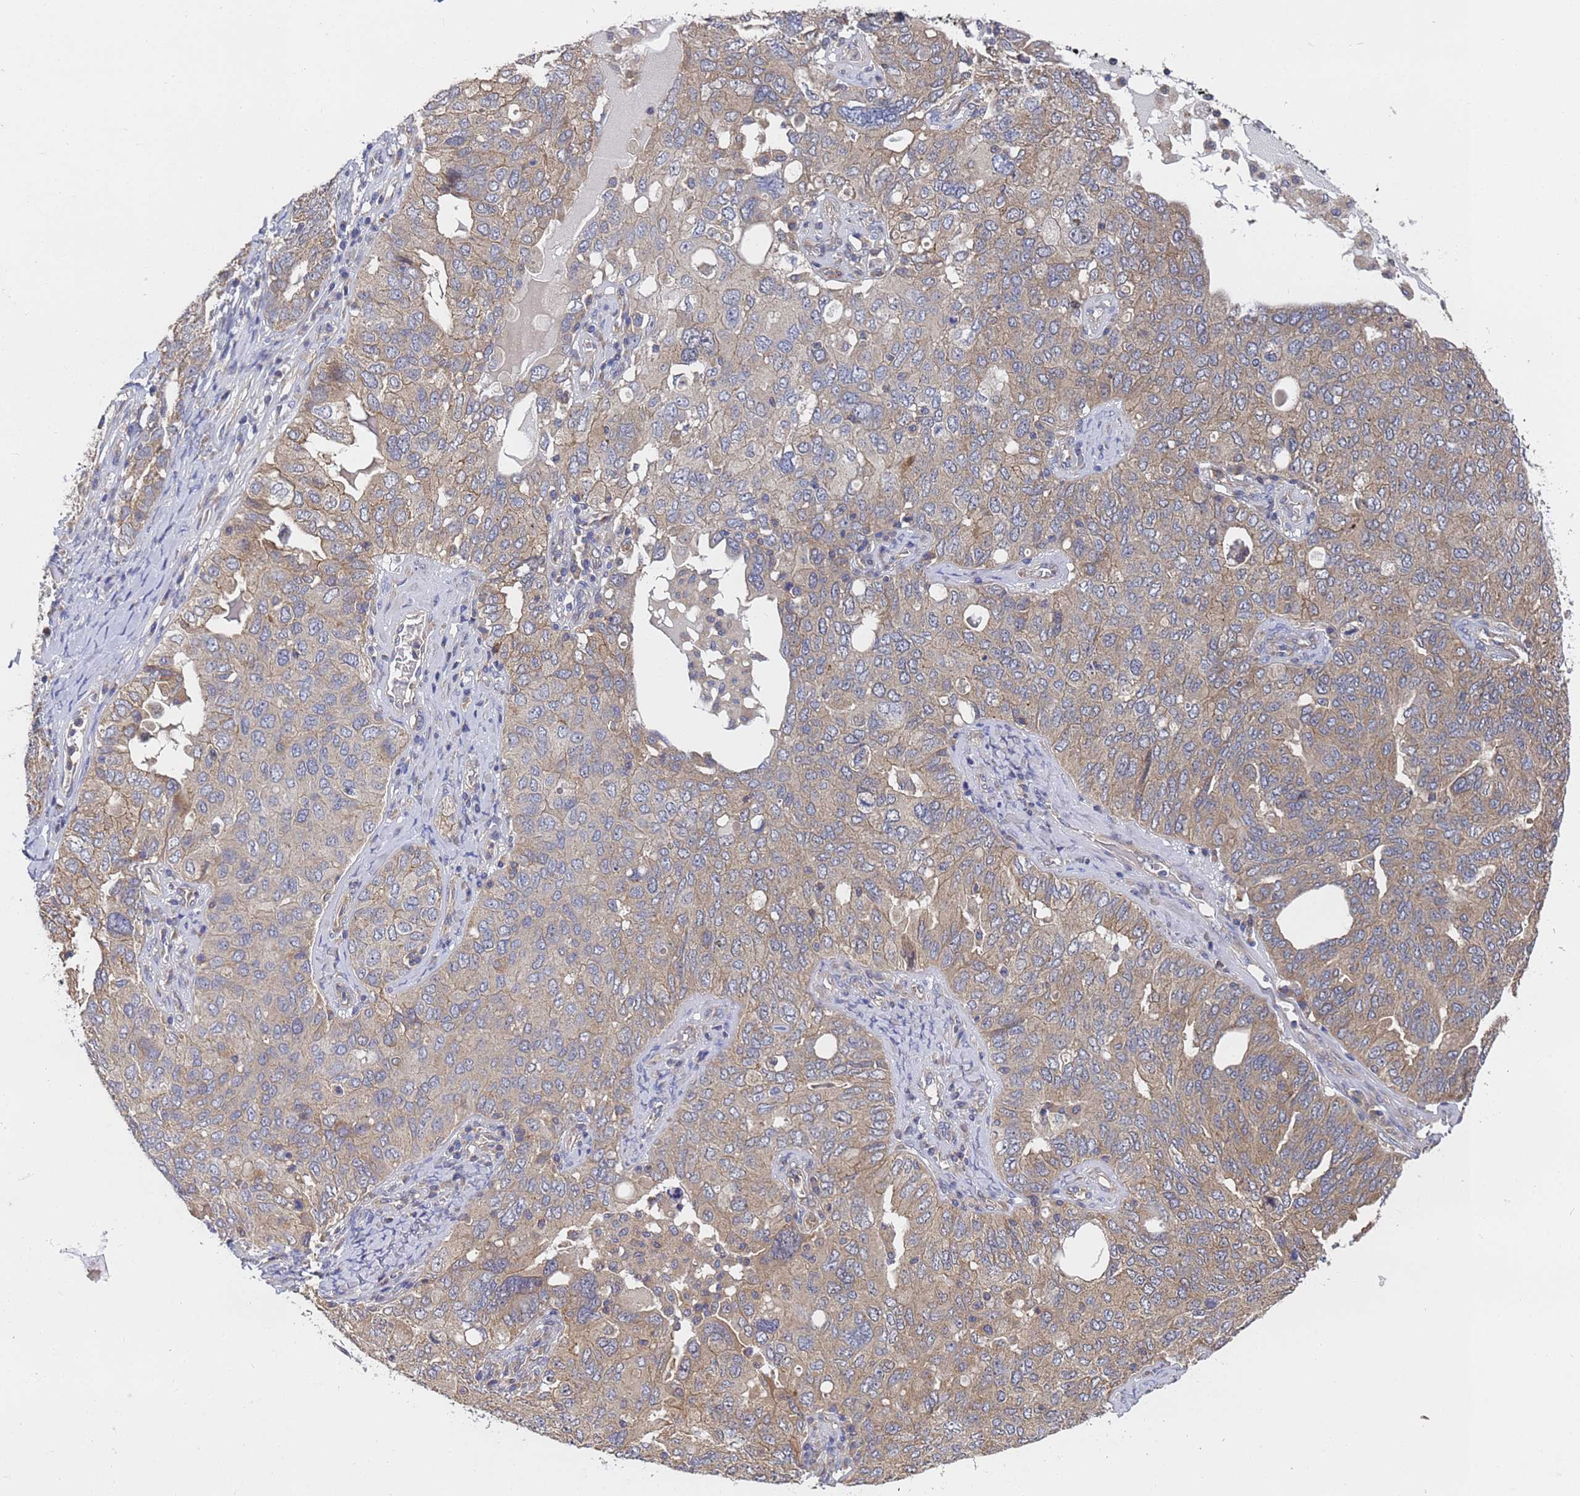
{"staining": {"intensity": "weak", "quantity": "25%-75%", "location": "cytoplasmic/membranous"}, "tissue": "ovarian cancer", "cell_type": "Tumor cells", "image_type": "cancer", "snomed": [{"axis": "morphology", "description": "Carcinoma, endometroid"}, {"axis": "topography", "description": "Ovary"}], "caption": "This image displays ovarian cancer stained with immunohistochemistry to label a protein in brown. The cytoplasmic/membranous of tumor cells show weak positivity for the protein. Nuclei are counter-stained blue.", "gene": "ALS2CL", "patient": {"sex": "female", "age": 62}}